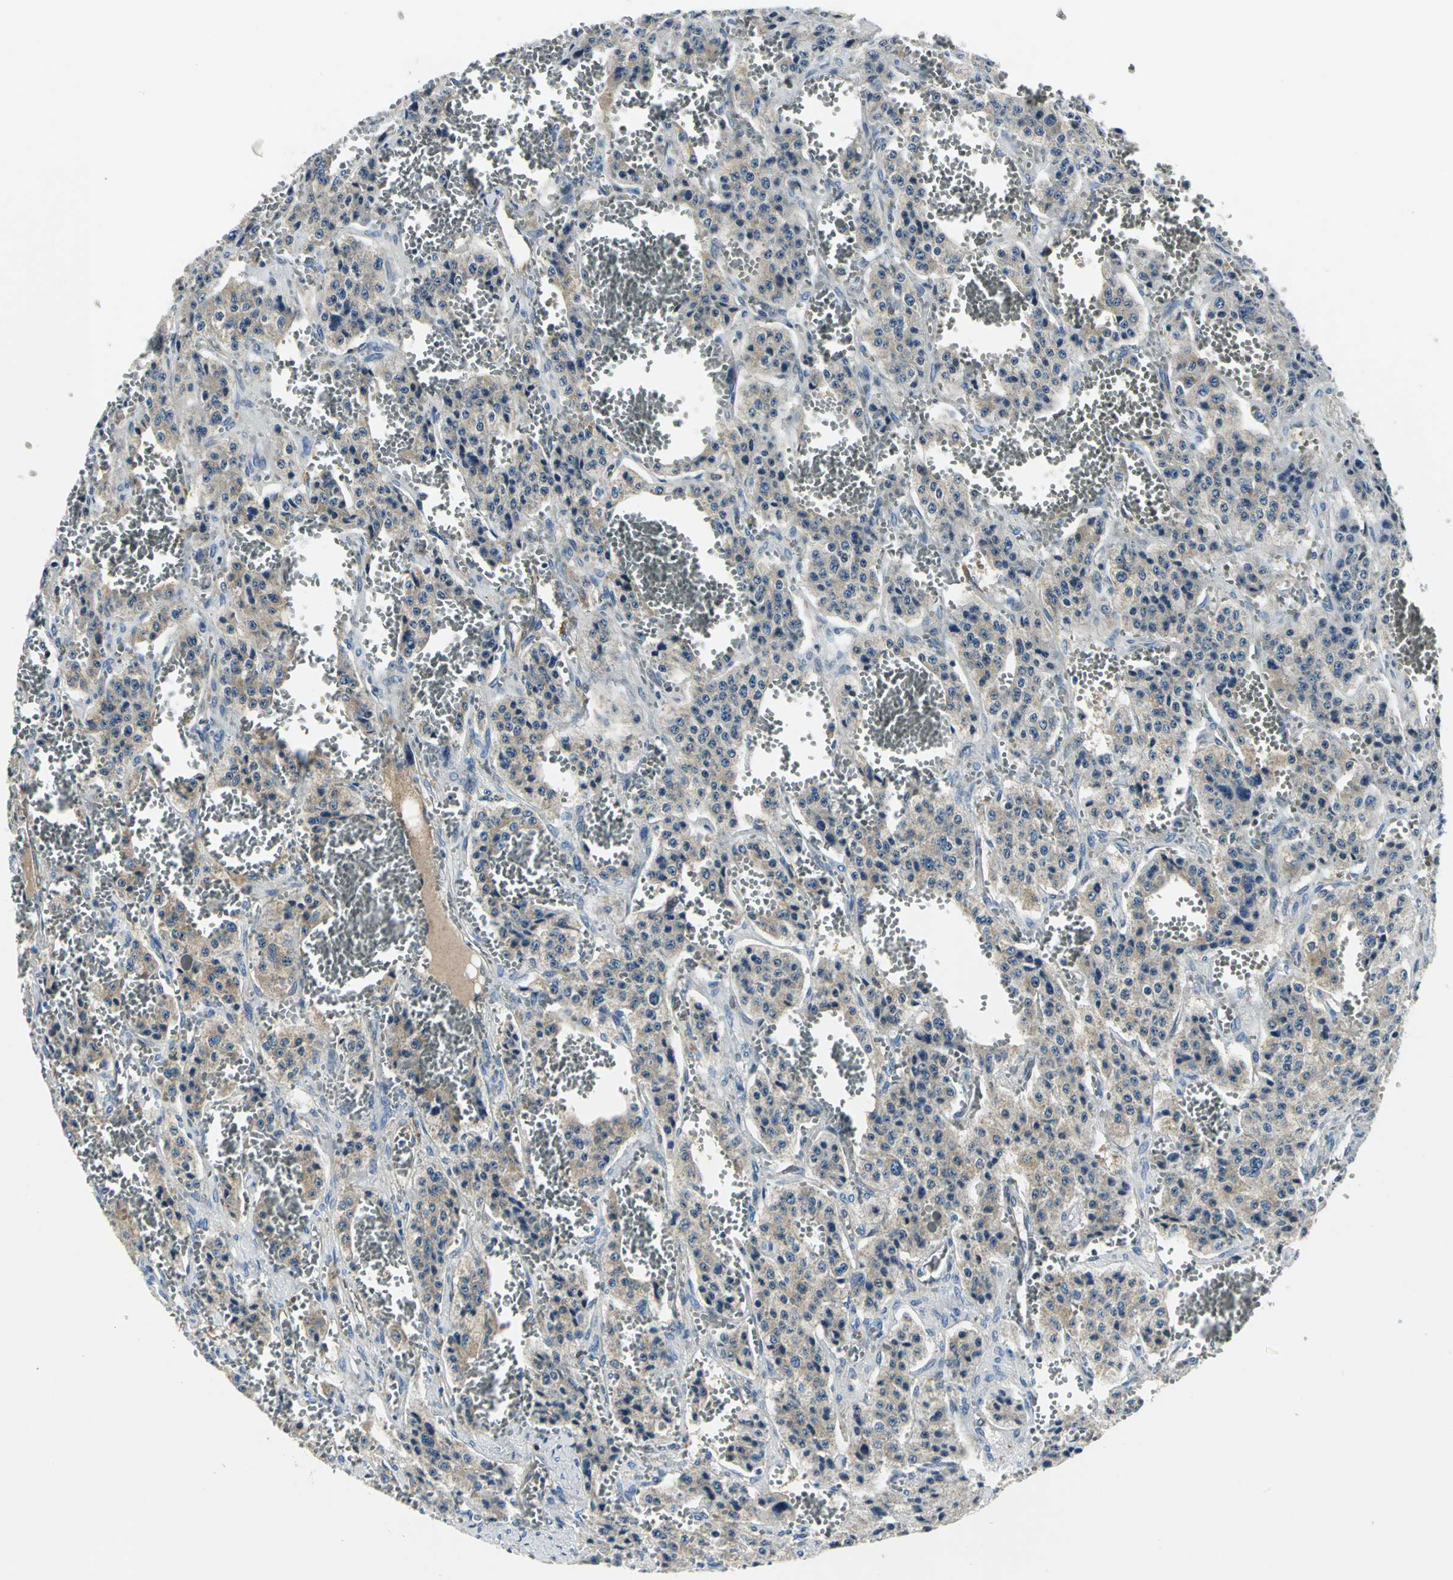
{"staining": {"intensity": "moderate", "quantity": ">75%", "location": "cytoplasmic/membranous"}, "tissue": "carcinoid", "cell_type": "Tumor cells", "image_type": "cancer", "snomed": [{"axis": "morphology", "description": "Carcinoid, malignant, NOS"}, {"axis": "topography", "description": "Small intestine"}], "caption": "Immunohistochemistry (IHC) staining of carcinoid (malignant), which demonstrates medium levels of moderate cytoplasmic/membranous staining in approximately >75% of tumor cells indicating moderate cytoplasmic/membranous protein positivity. The staining was performed using DAB (3,3'-diaminobenzidine) (brown) for protein detection and nuclei were counterstained in hematoxylin (blue).", "gene": "CHRNB1", "patient": {"sex": "male", "age": 52}}